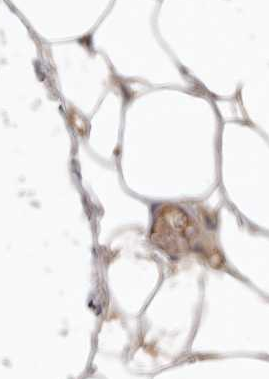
{"staining": {"intensity": "weak", "quantity": ">75%", "location": "cytoplasmic/membranous"}, "tissue": "adipose tissue", "cell_type": "Adipocytes", "image_type": "normal", "snomed": [{"axis": "morphology", "description": "Normal tissue, NOS"}, {"axis": "topography", "description": "Breast"}], "caption": "Immunohistochemical staining of normal human adipose tissue exhibits low levels of weak cytoplasmic/membranous staining in approximately >75% of adipocytes. The staining is performed using DAB brown chromogen to label protein expression. The nuclei are counter-stained blue using hematoxylin.", "gene": "NMUR1", "patient": {"sex": "female", "age": 23}}